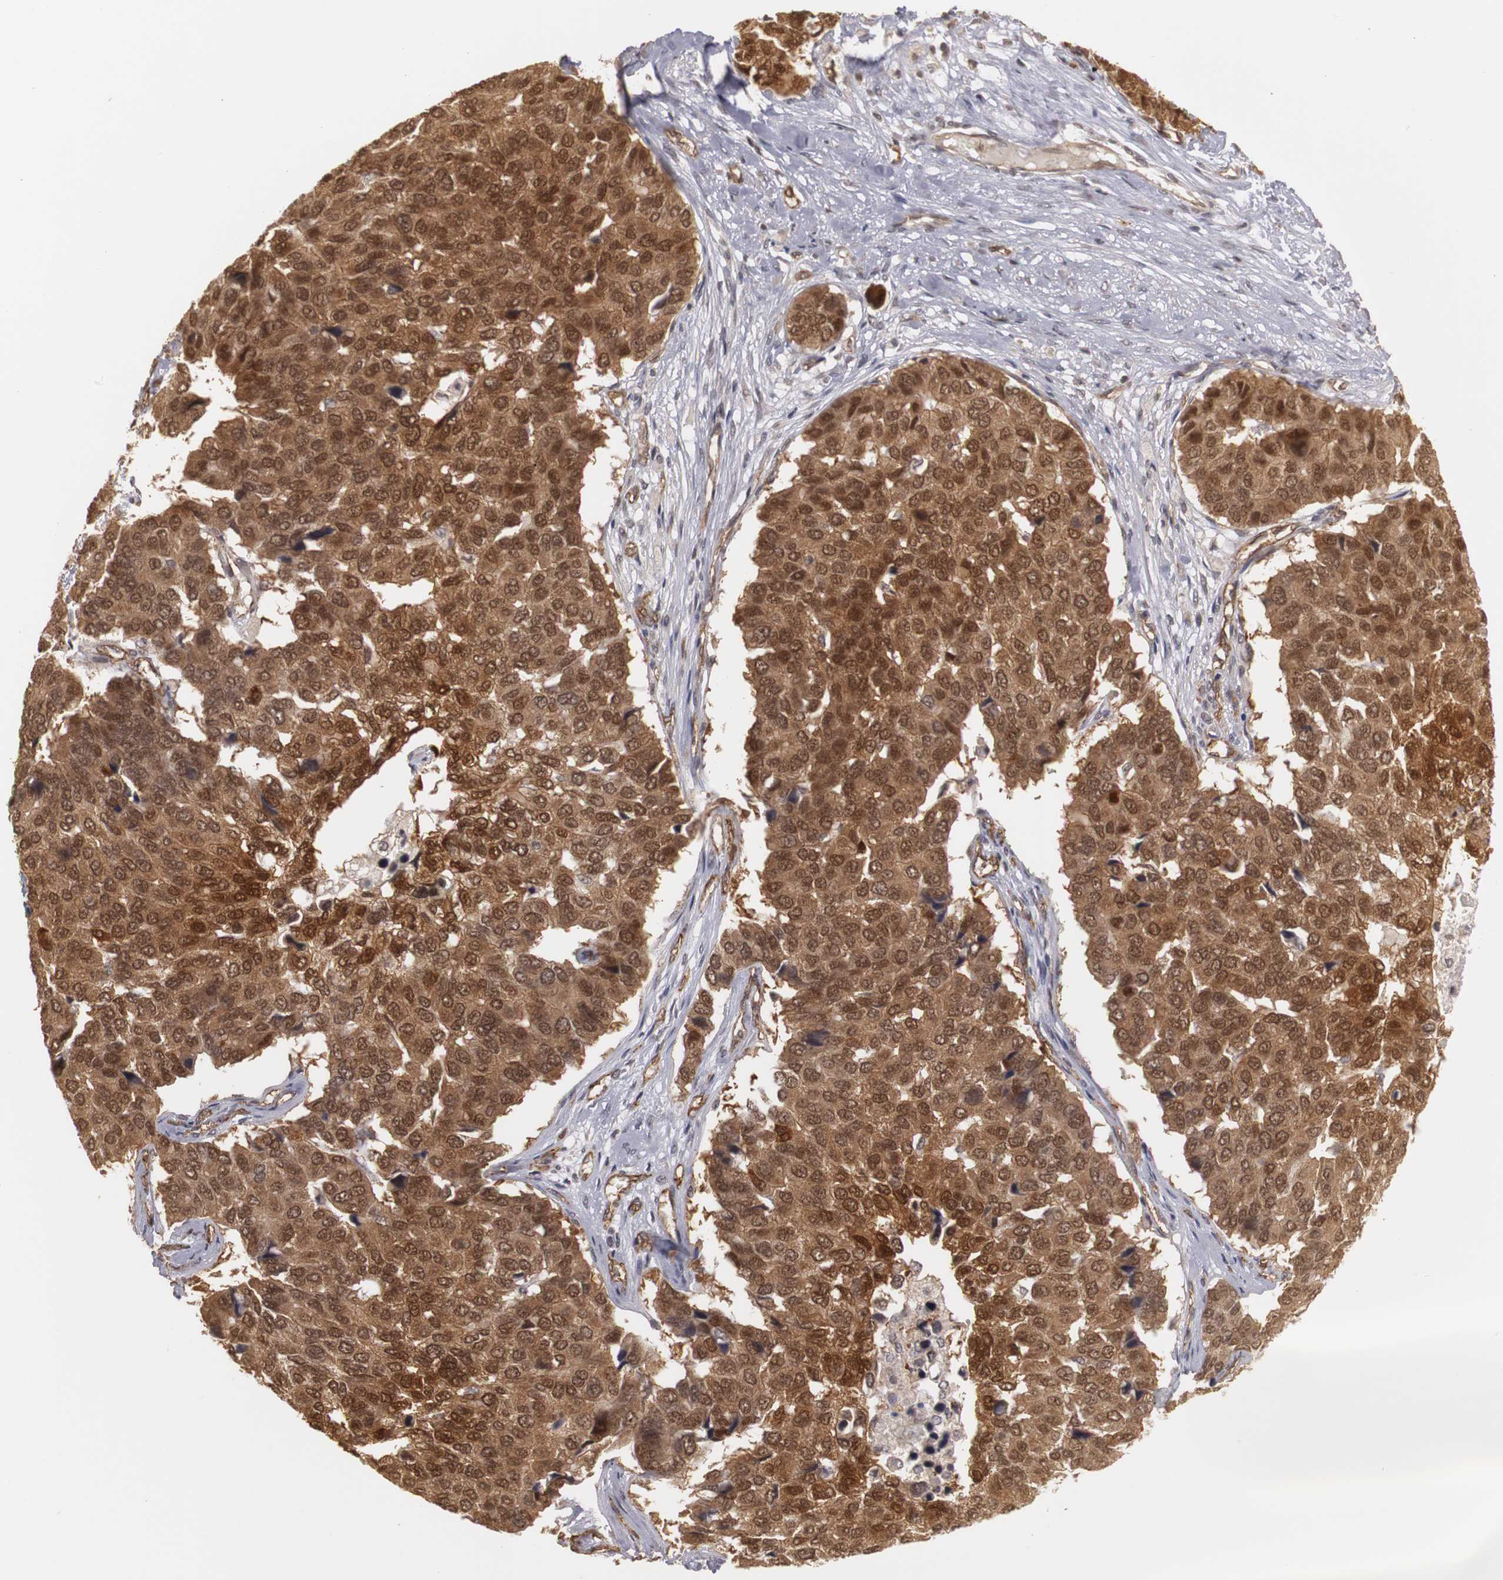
{"staining": {"intensity": "strong", "quantity": ">75%", "location": "cytoplasmic/membranous,nuclear"}, "tissue": "pancreatic cancer", "cell_type": "Tumor cells", "image_type": "cancer", "snomed": [{"axis": "morphology", "description": "Adenocarcinoma, NOS"}, {"axis": "topography", "description": "Pancreas"}], "caption": "Pancreatic cancer stained with a brown dye shows strong cytoplasmic/membranous and nuclear positive staining in about >75% of tumor cells.", "gene": "PLEKHA1", "patient": {"sex": "male", "age": 50}}